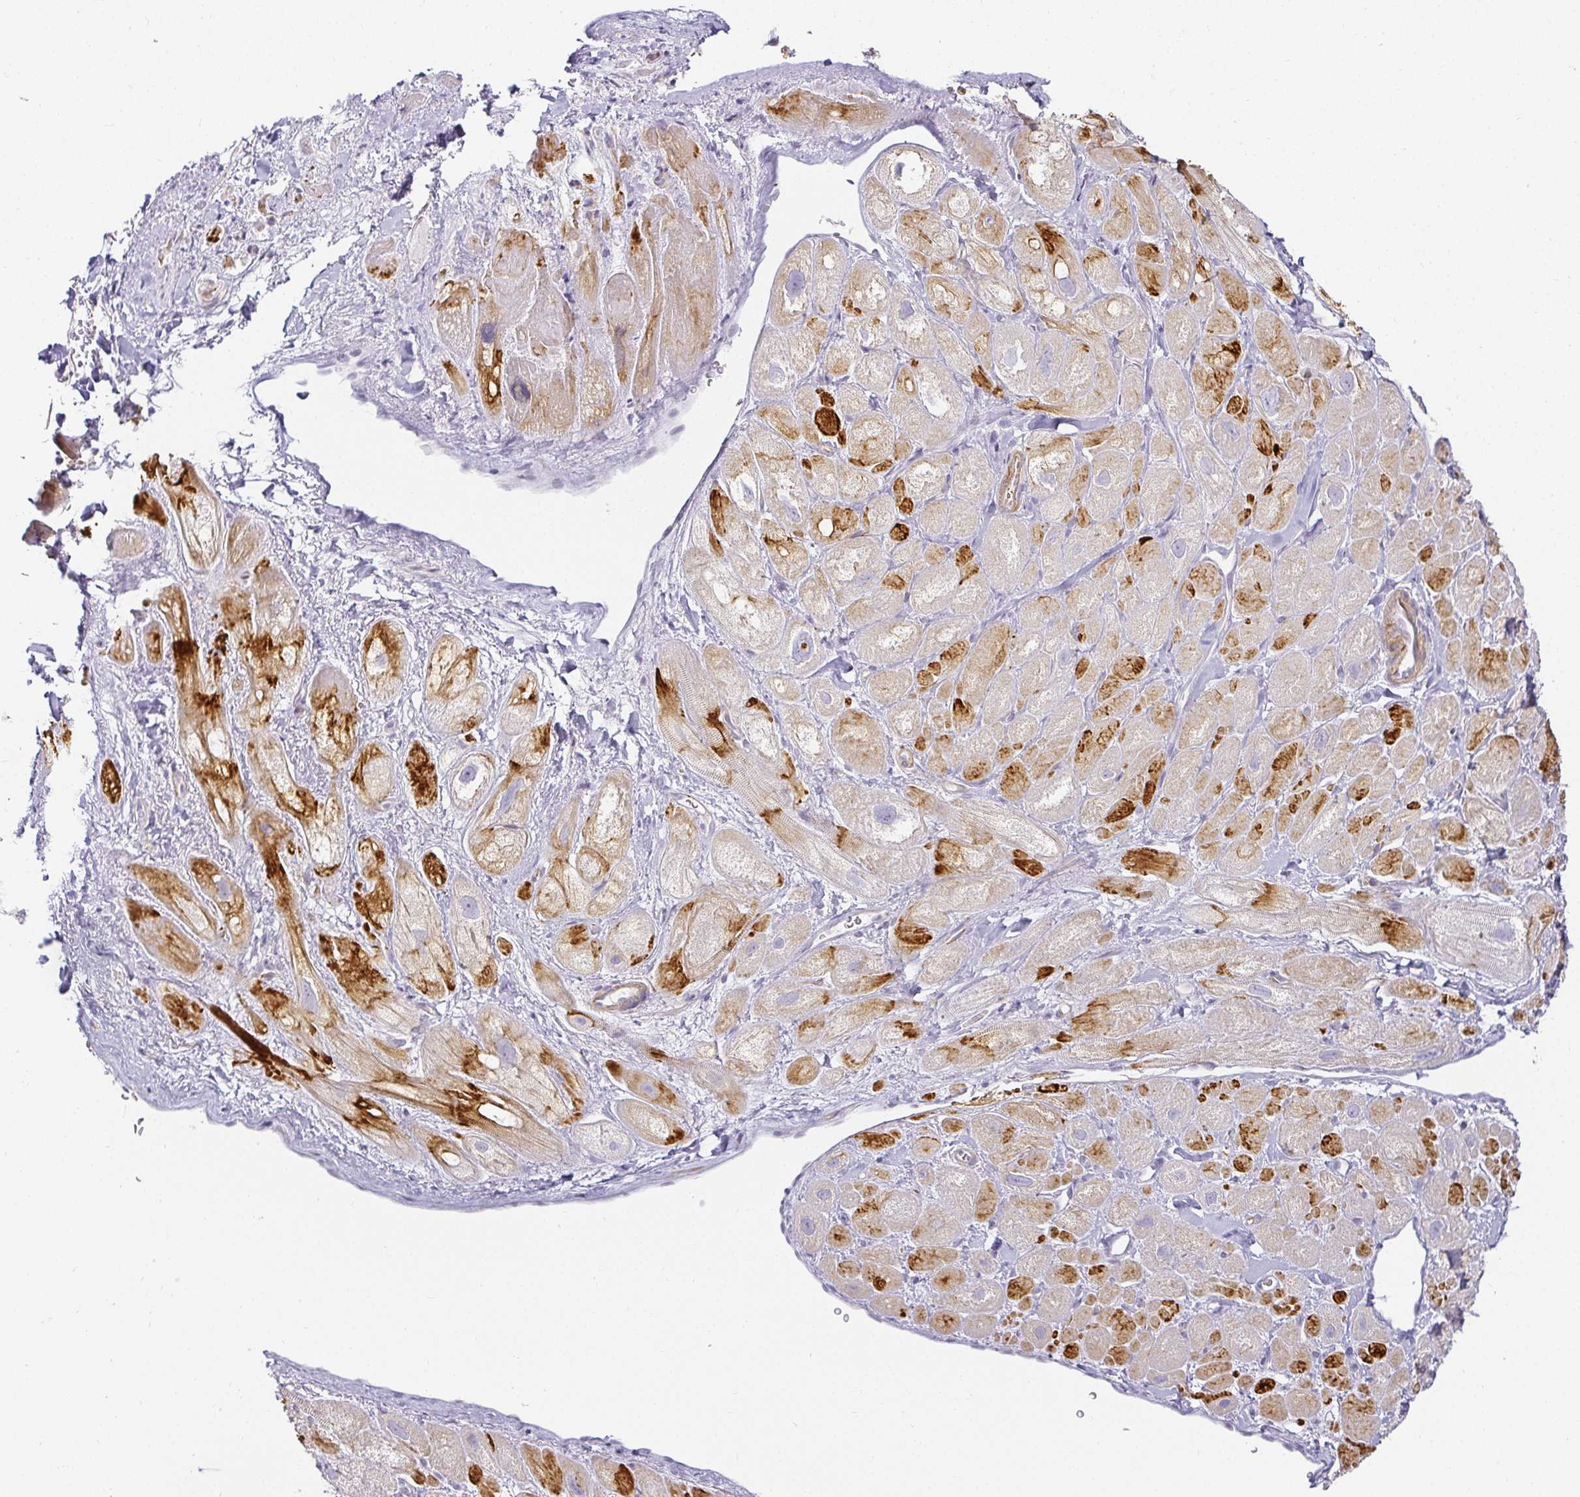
{"staining": {"intensity": "strong", "quantity": "<25%", "location": "cytoplasmic/membranous"}, "tissue": "heart muscle", "cell_type": "Cardiomyocytes", "image_type": "normal", "snomed": [{"axis": "morphology", "description": "Normal tissue, NOS"}, {"axis": "topography", "description": "Heart"}], "caption": "IHC photomicrograph of benign heart muscle: heart muscle stained using immunohistochemistry (IHC) exhibits medium levels of strong protein expression localized specifically in the cytoplasmic/membranous of cardiomyocytes, appearing as a cytoplasmic/membranous brown color.", "gene": "ACAN", "patient": {"sex": "male", "age": 49}}